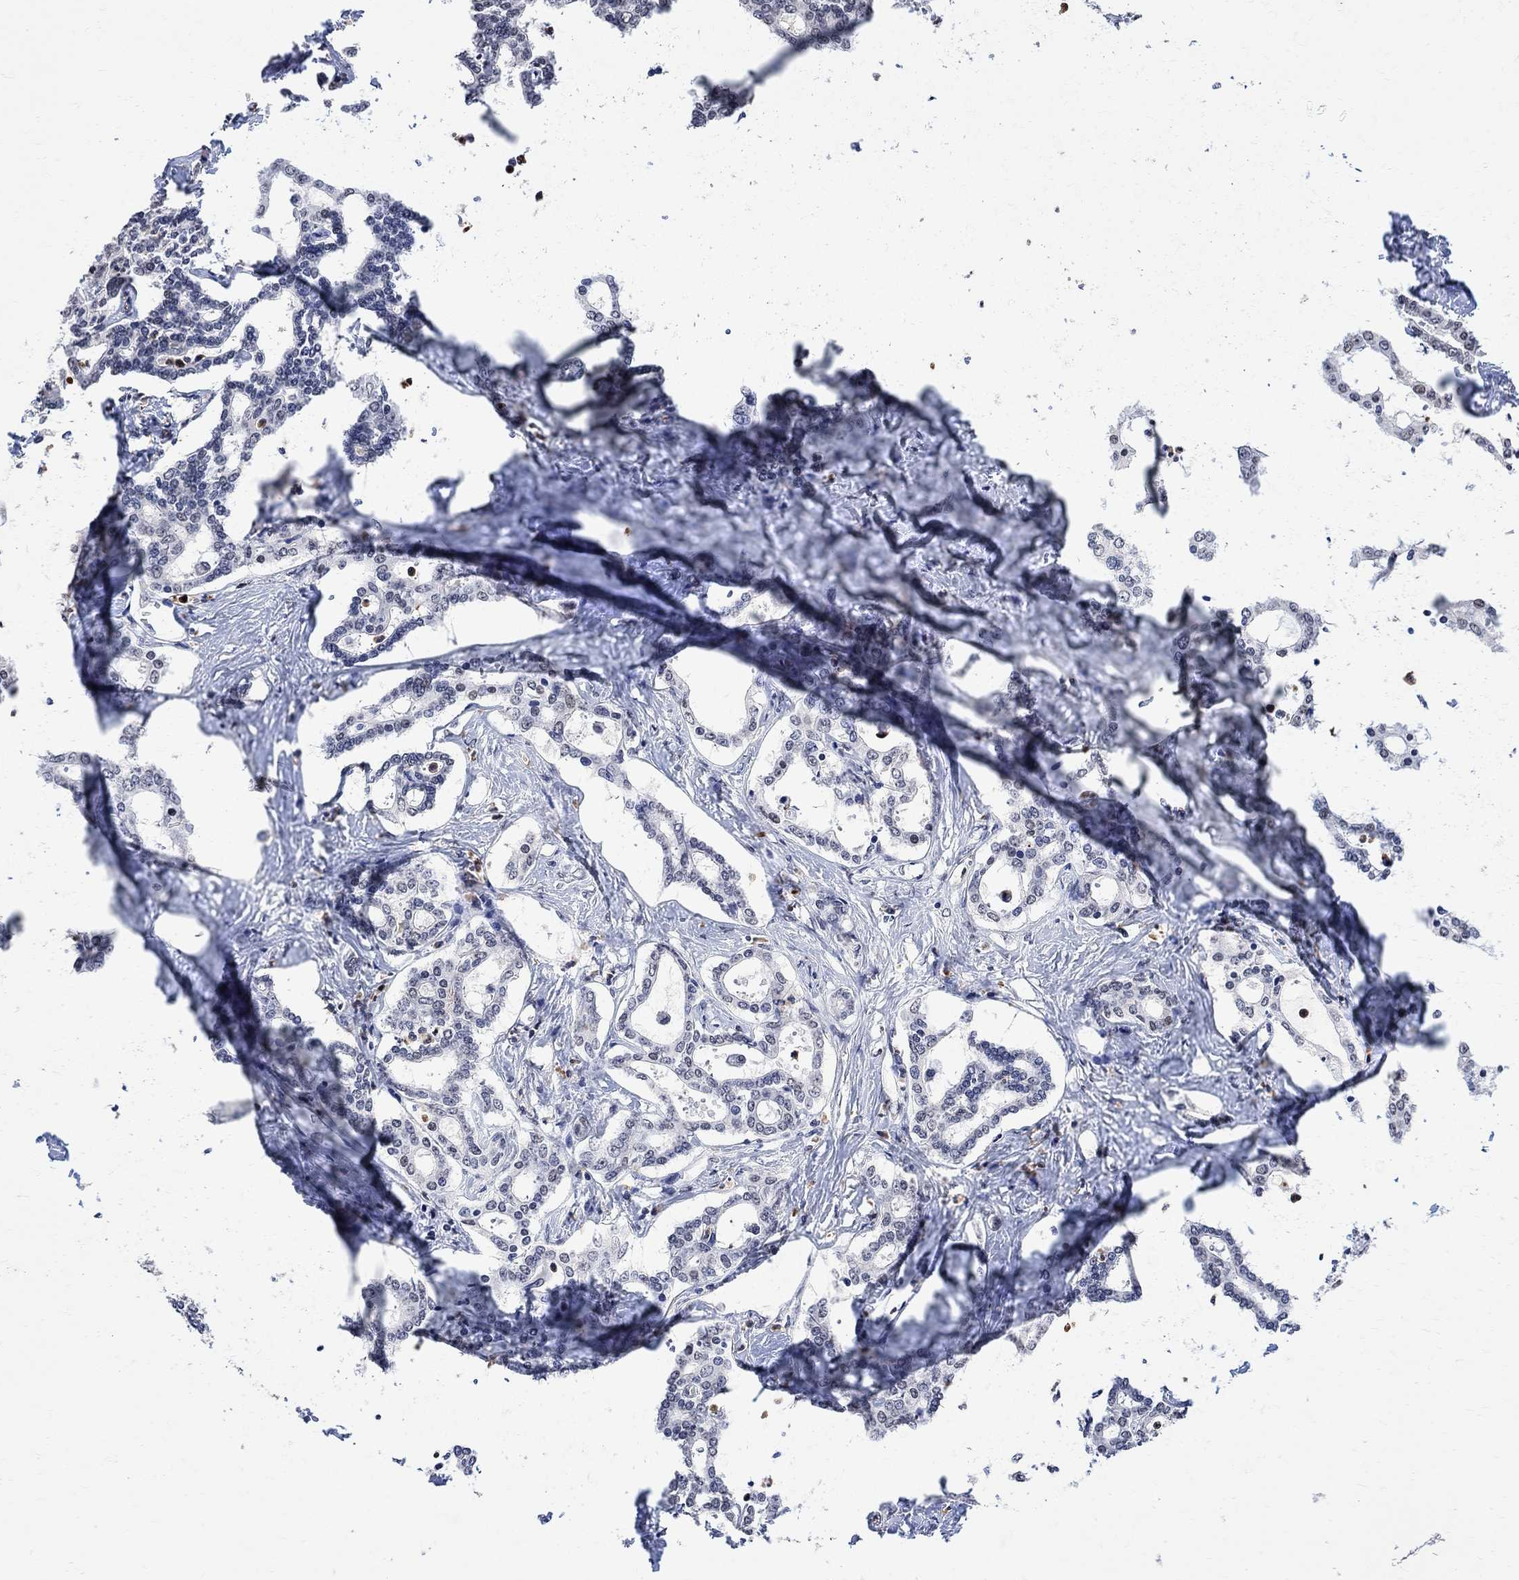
{"staining": {"intensity": "negative", "quantity": "none", "location": "none"}, "tissue": "liver cancer", "cell_type": "Tumor cells", "image_type": "cancer", "snomed": [{"axis": "morphology", "description": "Cholangiocarcinoma"}, {"axis": "topography", "description": "Liver"}], "caption": "Immunohistochemistry (IHC) of liver cancer (cholangiocarcinoma) demonstrates no expression in tumor cells.", "gene": "E4F1", "patient": {"sex": "female", "age": 47}}